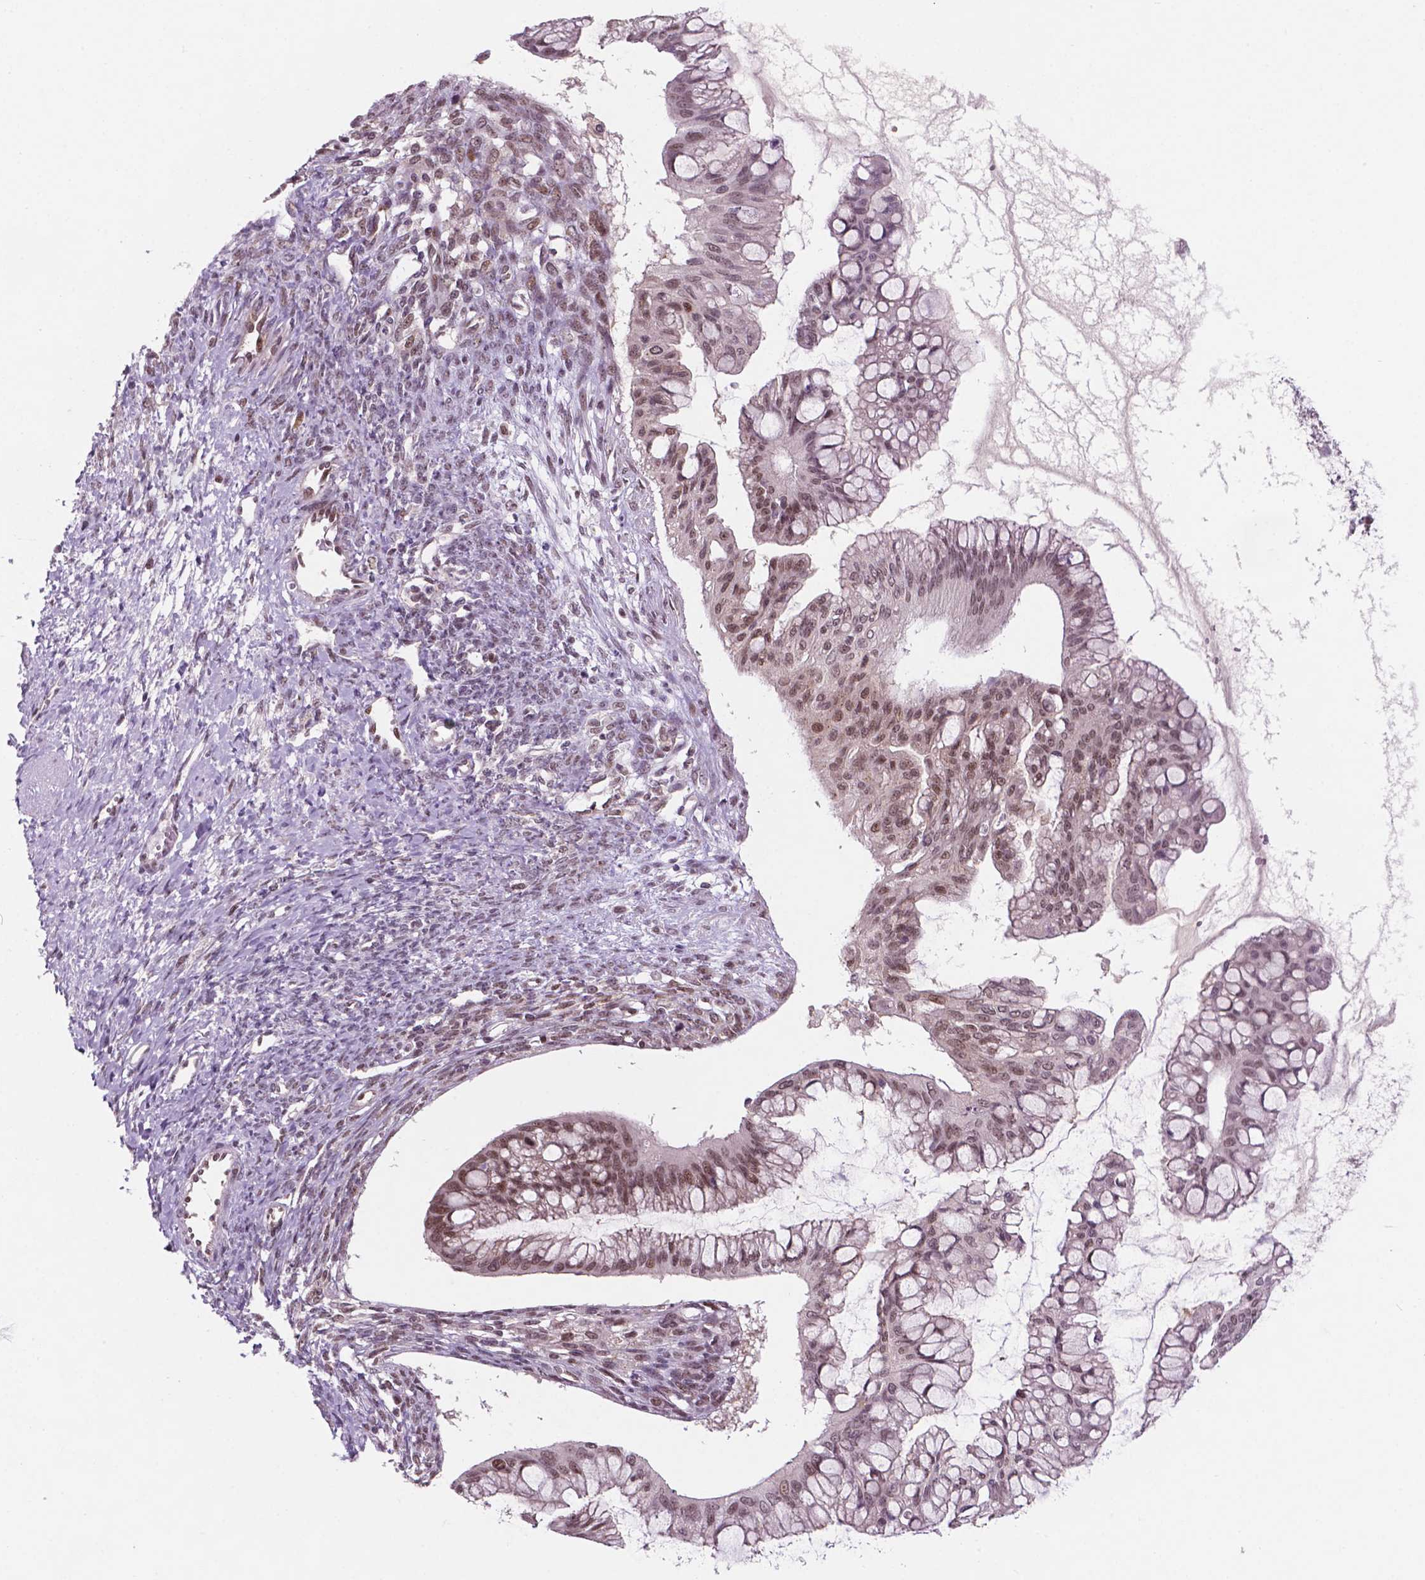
{"staining": {"intensity": "moderate", "quantity": "25%-75%", "location": "nuclear"}, "tissue": "ovarian cancer", "cell_type": "Tumor cells", "image_type": "cancer", "snomed": [{"axis": "morphology", "description": "Cystadenocarcinoma, mucinous, NOS"}, {"axis": "topography", "description": "Ovary"}], "caption": "Ovarian cancer (mucinous cystadenocarcinoma) stained with a brown dye displays moderate nuclear positive positivity in about 25%-75% of tumor cells.", "gene": "PER2", "patient": {"sex": "female", "age": 73}}